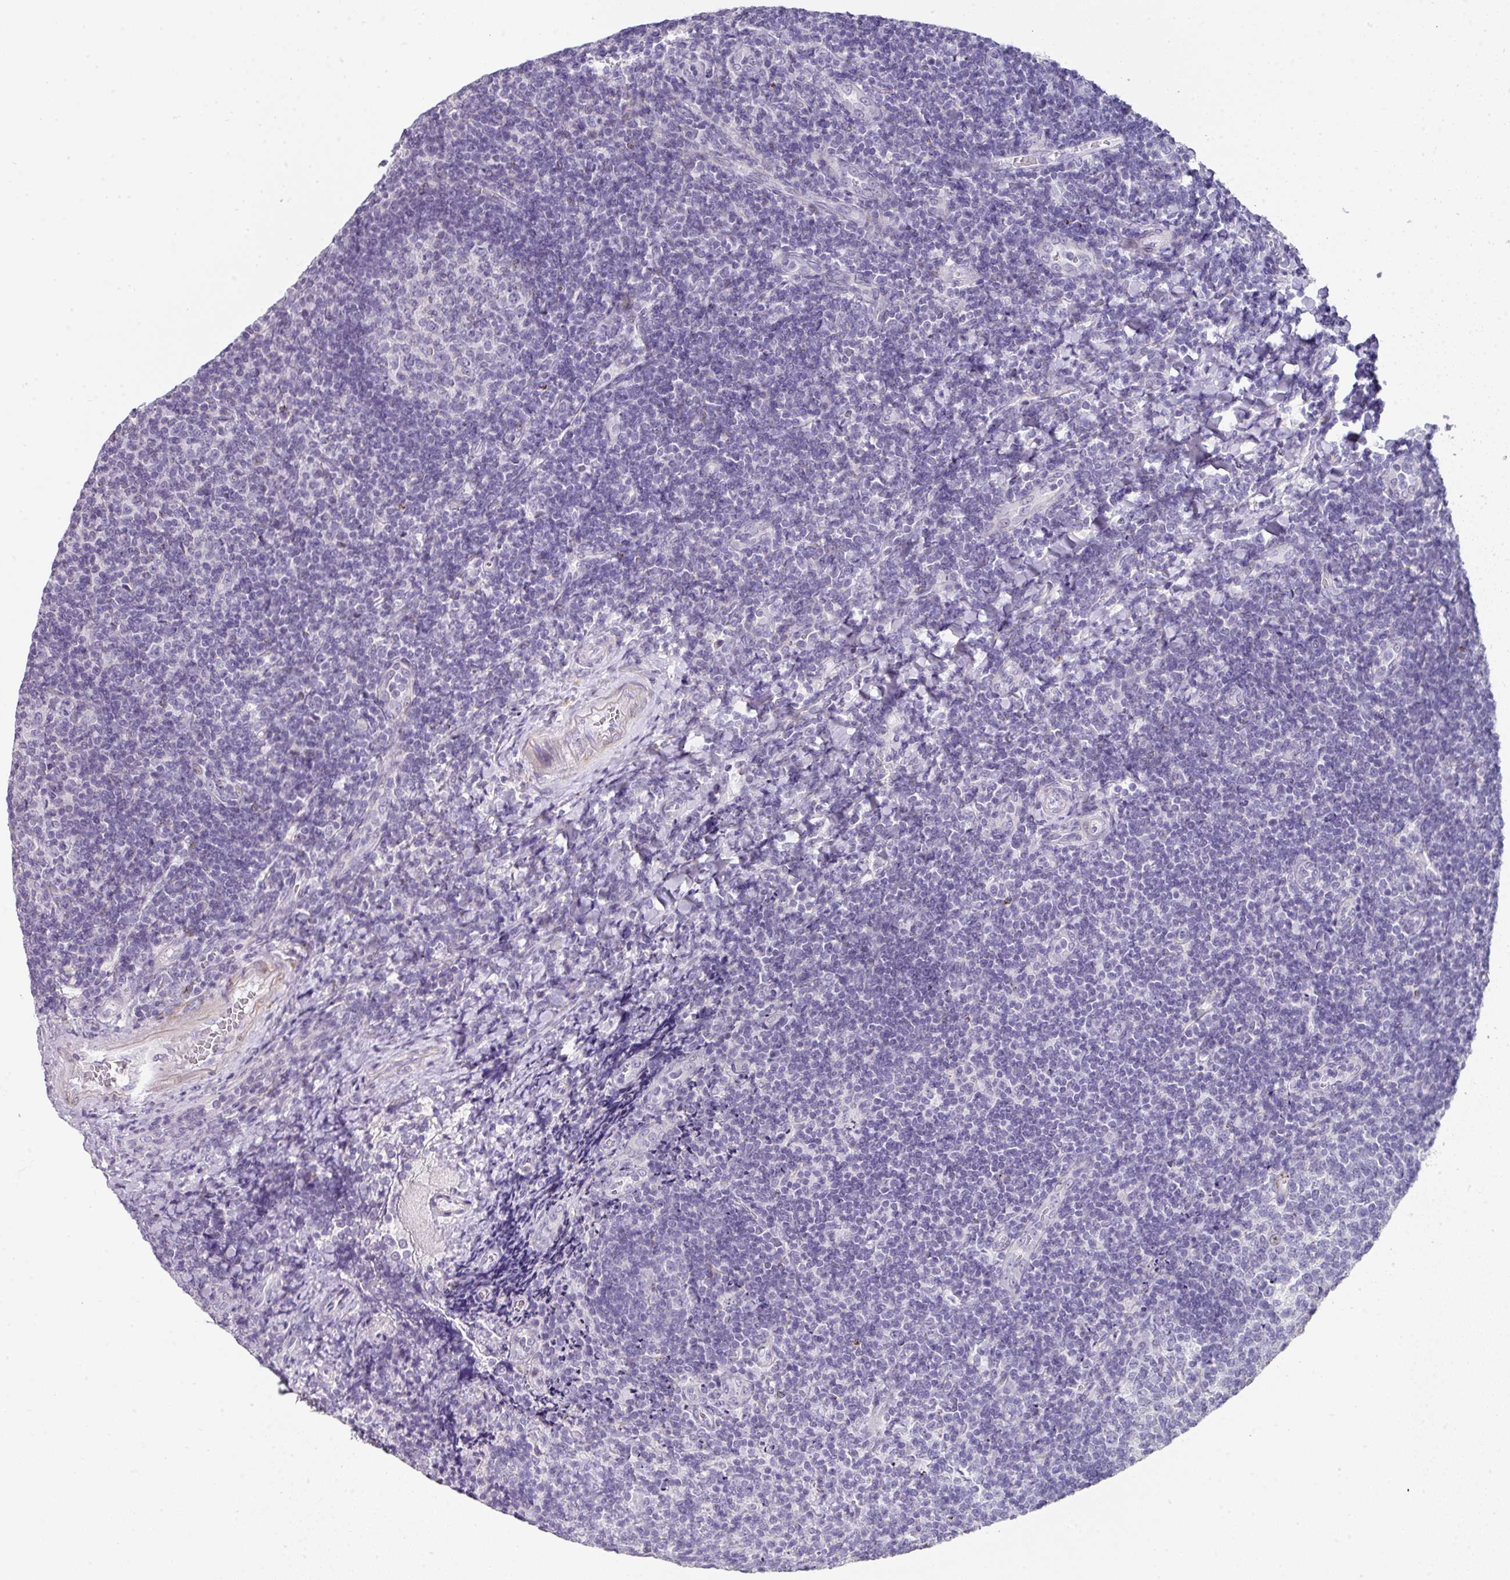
{"staining": {"intensity": "moderate", "quantity": "<25%", "location": "cytoplasmic/membranous"}, "tissue": "tonsil", "cell_type": "Germinal center cells", "image_type": "normal", "snomed": [{"axis": "morphology", "description": "Normal tissue, NOS"}, {"axis": "topography", "description": "Tonsil"}], "caption": "Protein staining by immunohistochemistry exhibits moderate cytoplasmic/membranous positivity in about <25% of germinal center cells in benign tonsil. Ihc stains the protein in brown and the nuclei are stained blue.", "gene": "ANKRD29", "patient": {"sex": "male", "age": 17}}